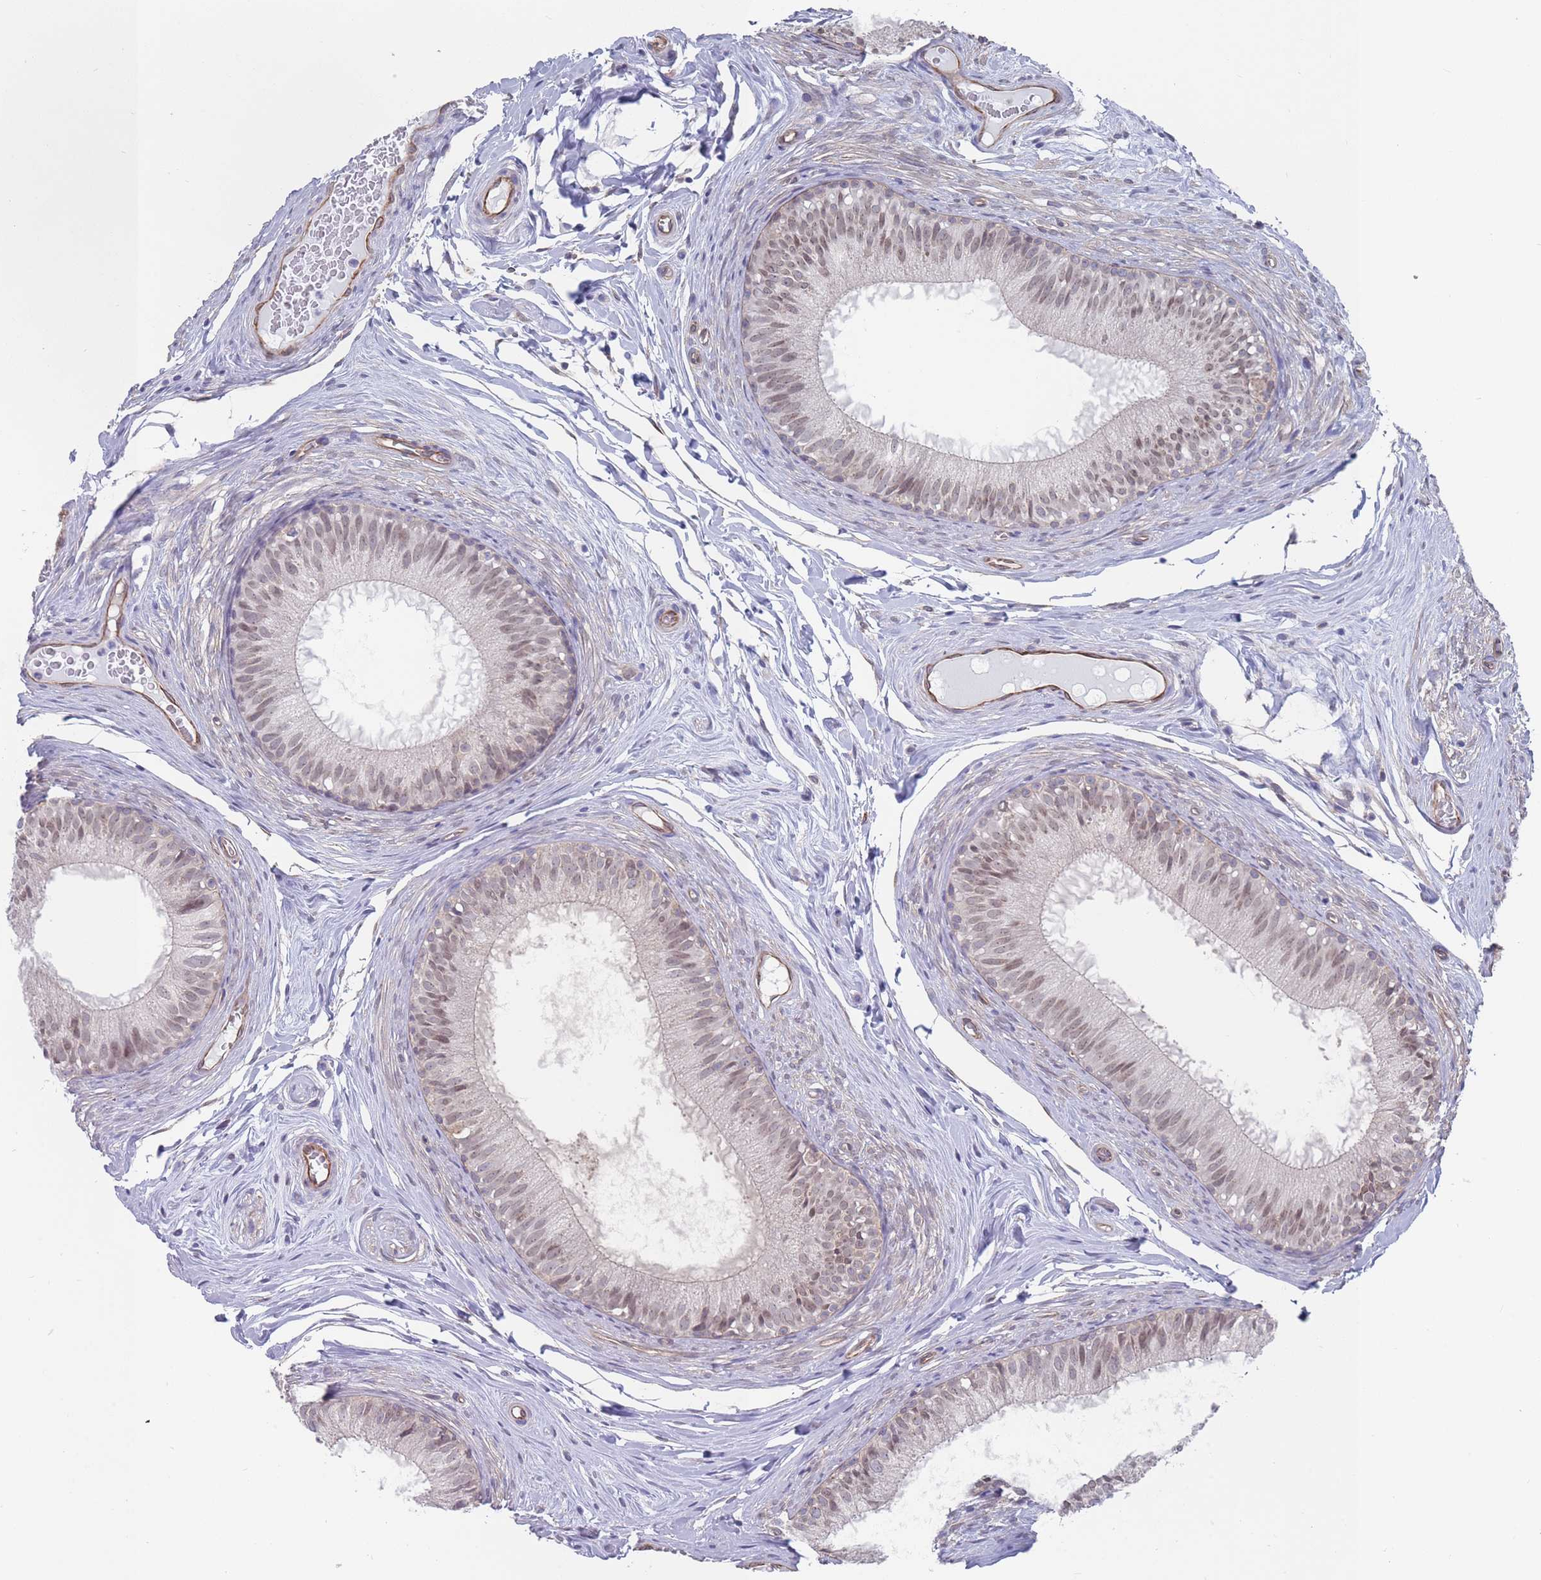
{"staining": {"intensity": "weak", "quantity": "25%-75%", "location": "nuclear"}, "tissue": "epididymis", "cell_type": "Glandular cells", "image_type": "normal", "snomed": [{"axis": "morphology", "description": "Normal tissue, NOS"}, {"axis": "topography", "description": "Epididymis"}], "caption": "A brown stain shows weak nuclear expression of a protein in glandular cells of benign epididymis. (DAB = brown stain, brightfield microscopy at high magnification).", "gene": "SLC1A6", "patient": {"sex": "male", "age": 25}}